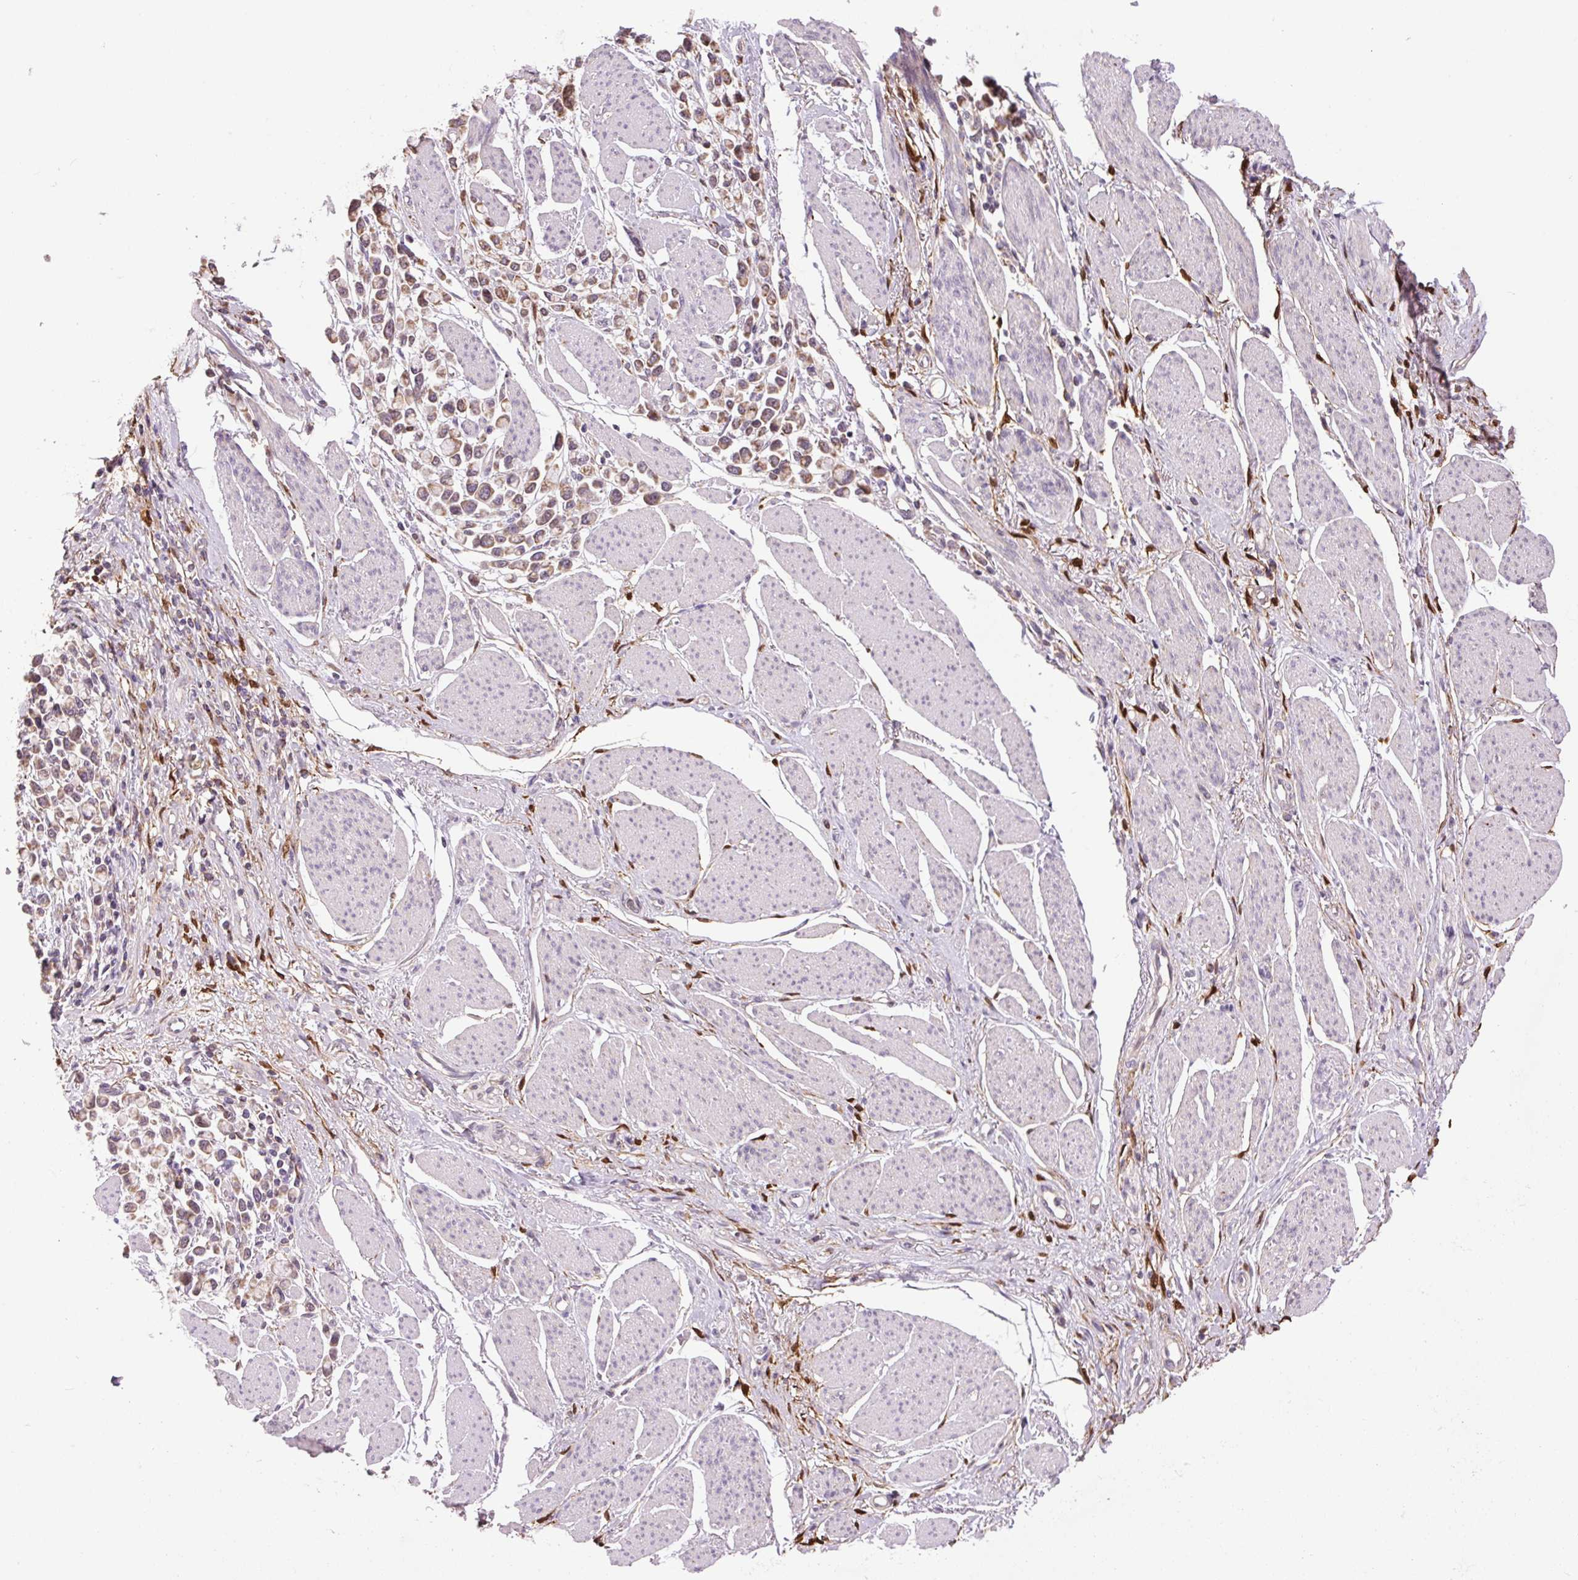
{"staining": {"intensity": "moderate", "quantity": ">75%", "location": "cytoplasmic/membranous,nuclear"}, "tissue": "stomach cancer", "cell_type": "Tumor cells", "image_type": "cancer", "snomed": [{"axis": "morphology", "description": "Adenocarcinoma, NOS"}, {"axis": "topography", "description": "Stomach"}], "caption": "Immunohistochemical staining of human adenocarcinoma (stomach) exhibits medium levels of moderate cytoplasmic/membranous and nuclear positivity in approximately >75% of tumor cells.", "gene": "SGF29", "patient": {"sex": "female", "age": 81}}